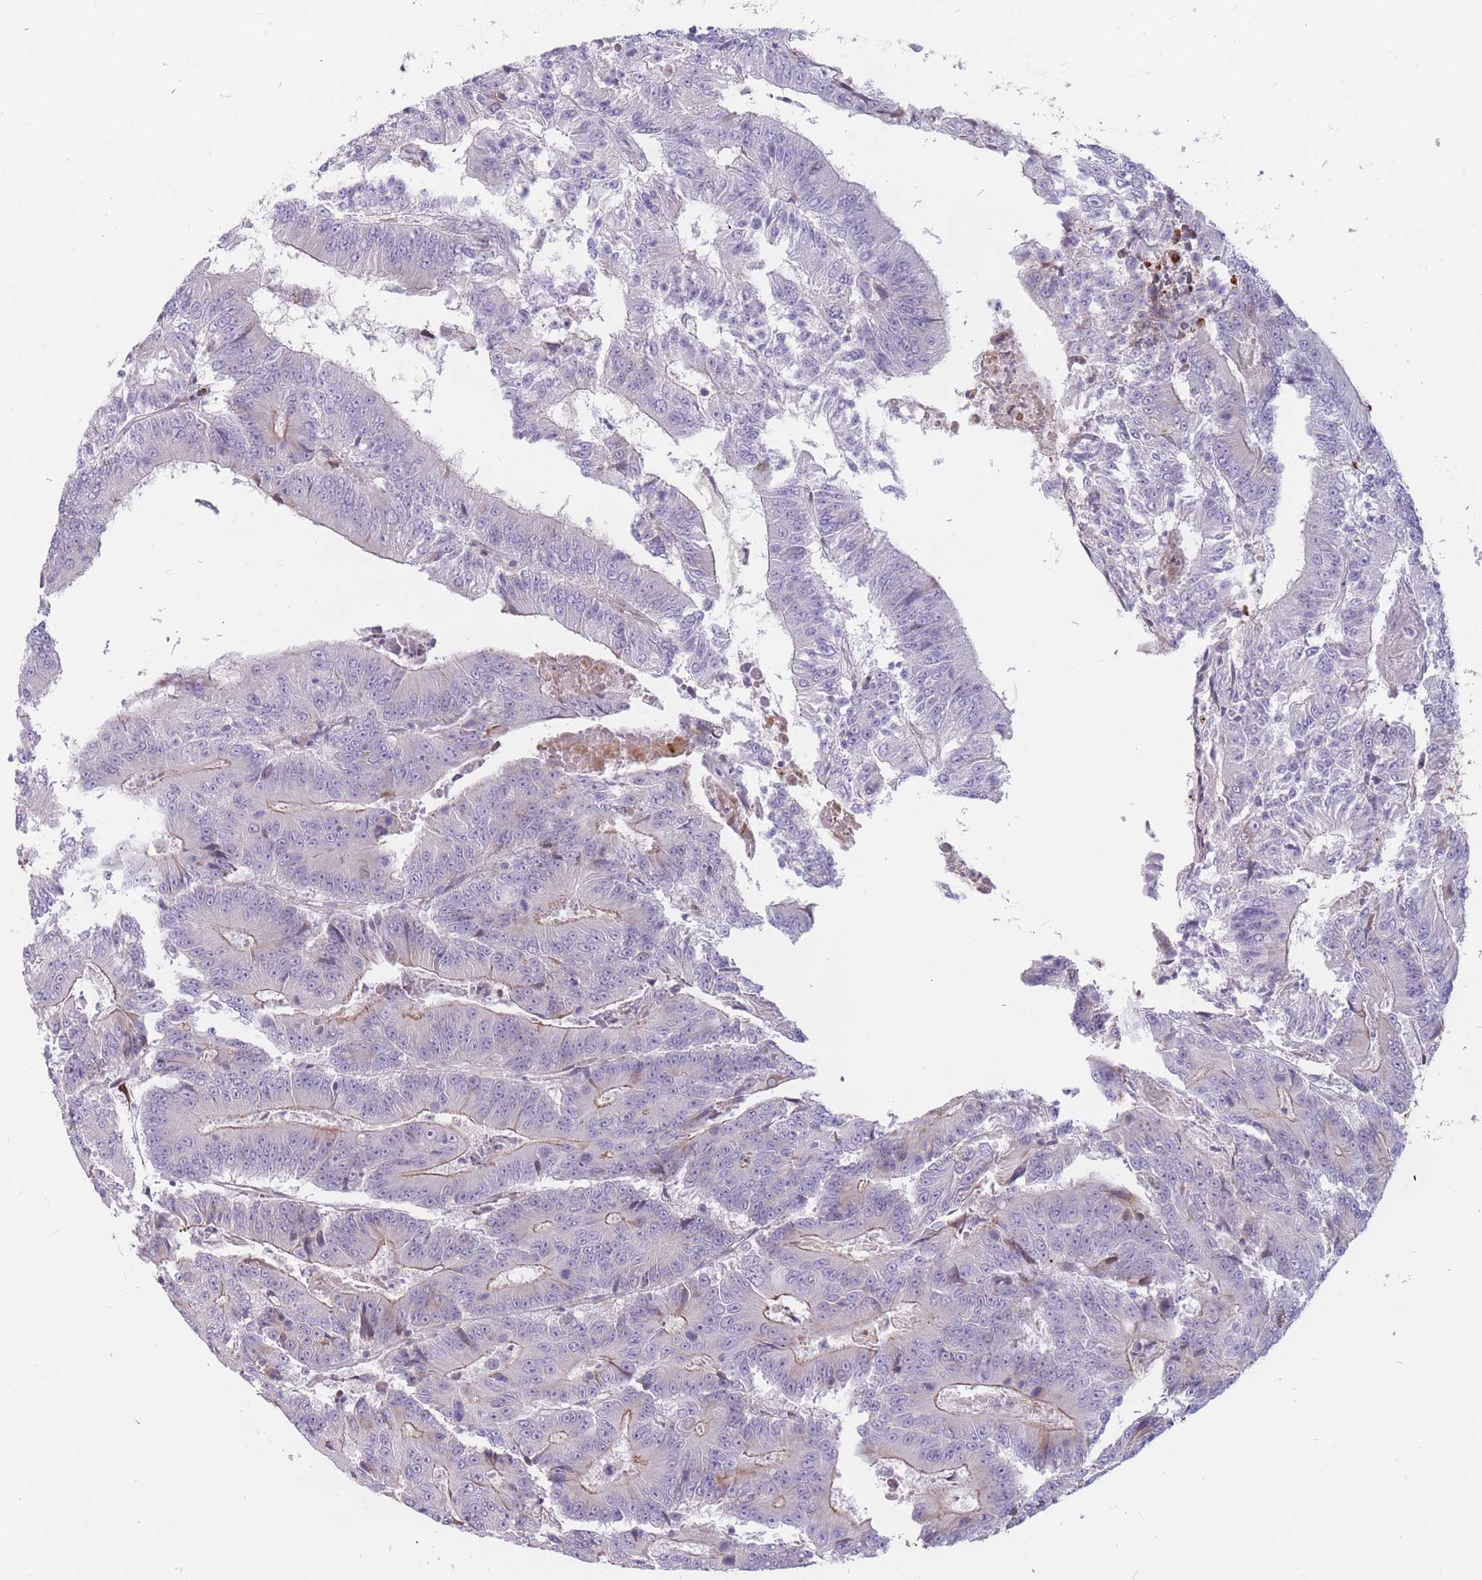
{"staining": {"intensity": "weak", "quantity": "25%-75%", "location": "cytoplasmic/membranous"}, "tissue": "colorectal cancer", "cell_type": "Tumor cells", "image_type": "cancer", "snomed": [{"axis": "morphology", "description": "Adenocarcinoma, NOS"}, {"axis": "topography", "description": "Colon"}], "caption": "Brown immunohistochemical staining in human adenocarcinoma (colorectal) exhibits weak cytoplasmic/membranous expression in about 25%-75% of tumor cells.", "gene": "PTGDR", "patient": {"sex": "male", "age": 83}}